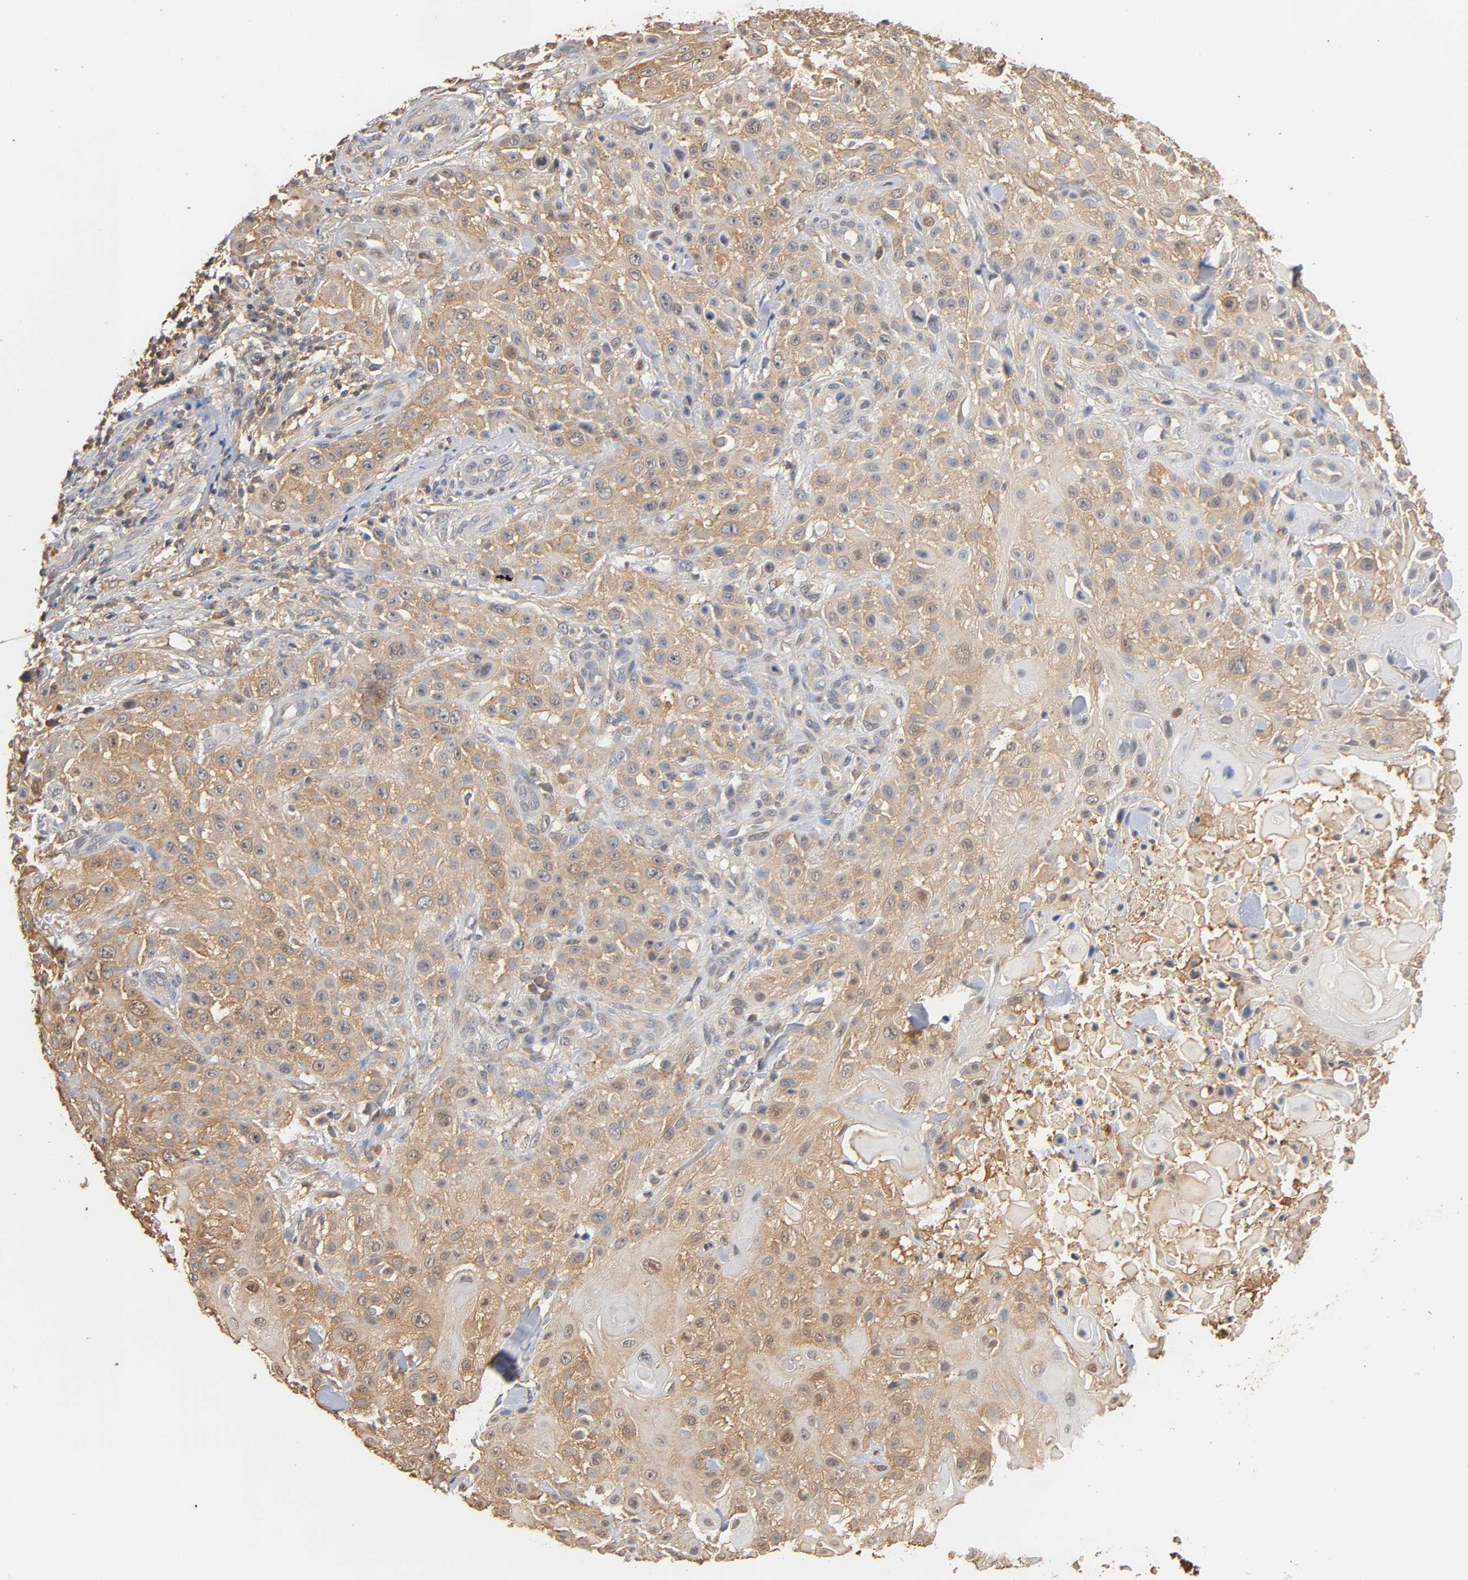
{"staining": {"intensity": "moderate", "quantity": ">75%", "location": "cytoplasmic/membranous"}, "tissue": "skin cancer", "cell_type": "Tumor cells", "image_type": "cancer", "snomed": [{"axis": "morphology", "description": "Squamous cell carcinoma, NOS"}, {"axis": "topography", "description": "Skin"}], "caption": "Tumor cells exhibit medium levels of moderate cytoplasmic/membranous positivity in about >75% of cells in skin cancer. (DAB IHC with brightfield microscopy, high magnification).", "gene": "ALDOA", "patient": {"sex": "female", "age": 42}}